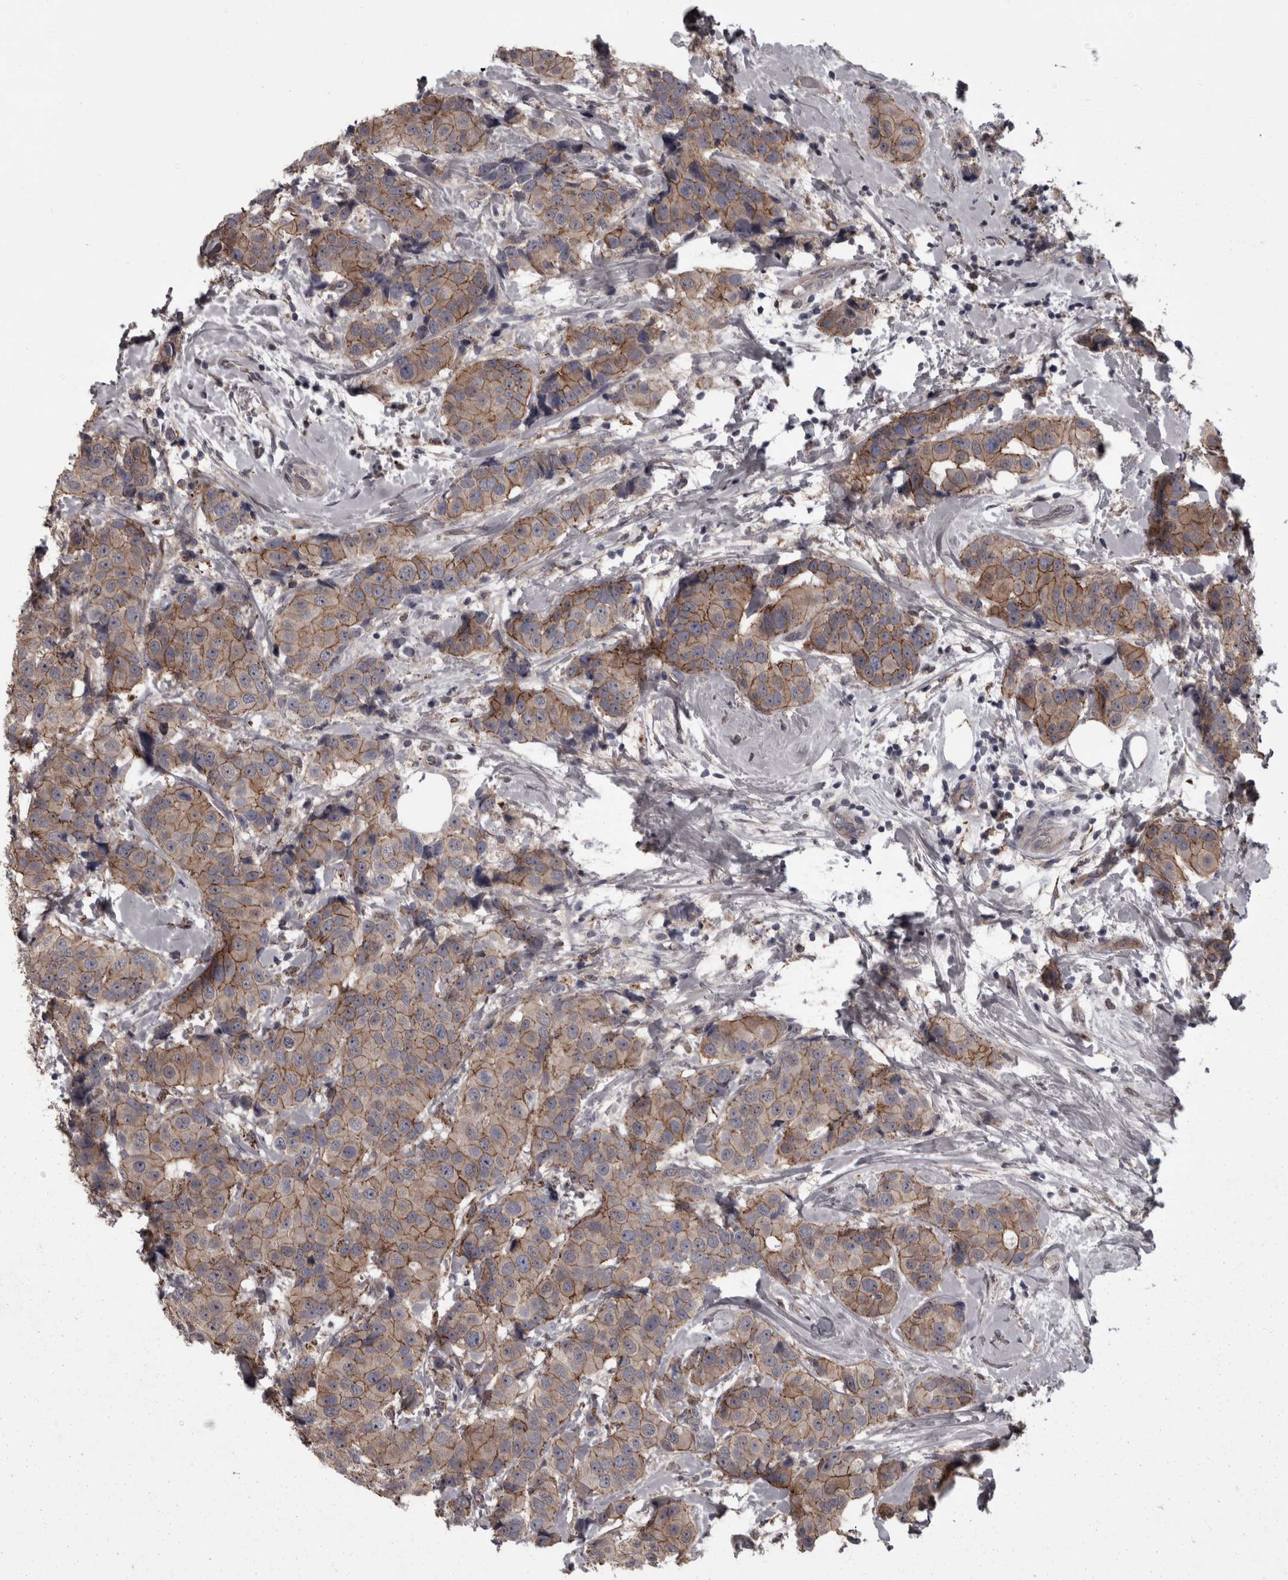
{"staining": {"intensity": "weak", "quantity": ">75%", "location": "cytoplasmic/membranous"}, "tissue": "breast cancer", "cell_type": "Tumor cells", "image_type": "cancer", "snomed": [{"axis": "morphology", "description": "Normal tissue, NOS"}, {"axis": "morphology", "description": "Duct carcinoma"}, {"axis": "topography", "description": "Breast"}], "caption": "The histopathology image shows staining of infiltrating ductal carcinoma (breast), revealing weak cytoplasmic/membranous protein positivity (brown color) within tumor cells. Using DAB (brown) and hematoxylin (blue) stains, captured at high magnification using brightfield microscopy.", "gene": "PCDH17", "patient": {"sex": "female", "age": 39}}